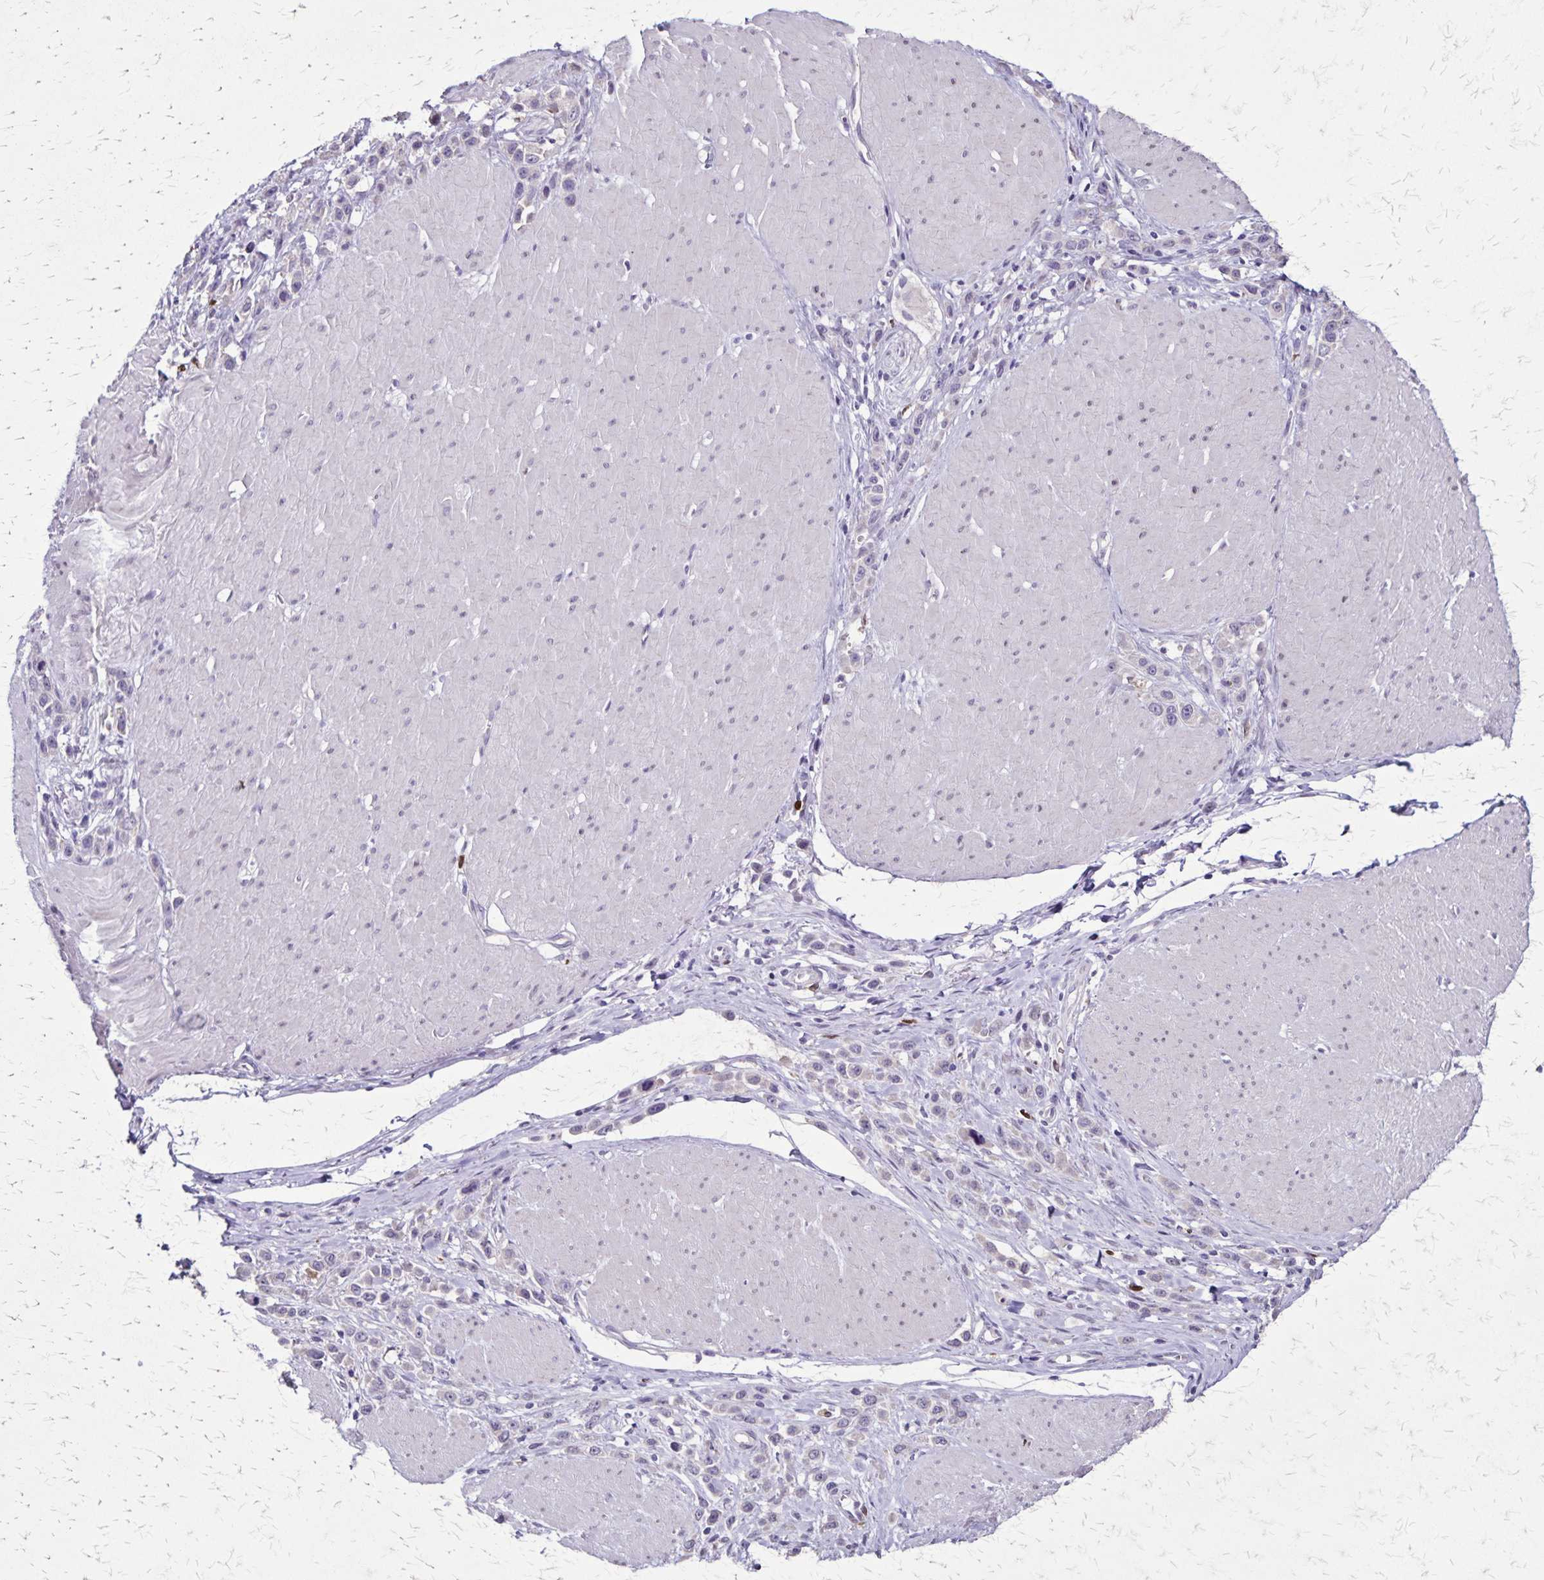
{"staining": {"intensity": "negative", "quantity": "none", "location": "none"}, "tissue": "stomach cancer", "cell_type": "Tumor cells", "image_type": "cancer", "snomed": [{"axis": "morphology", "description": "Adenocarcinoma, NOS"}, {"axis": "topography", "description": "Stomach"}], "caption": "The immunohistochemistry (IHC) histopathology image has no significant expression in tumor cells of stomach cancer tissue.", "gene": "ULBP3", "patient": {"sex": "male", "age": 47}}